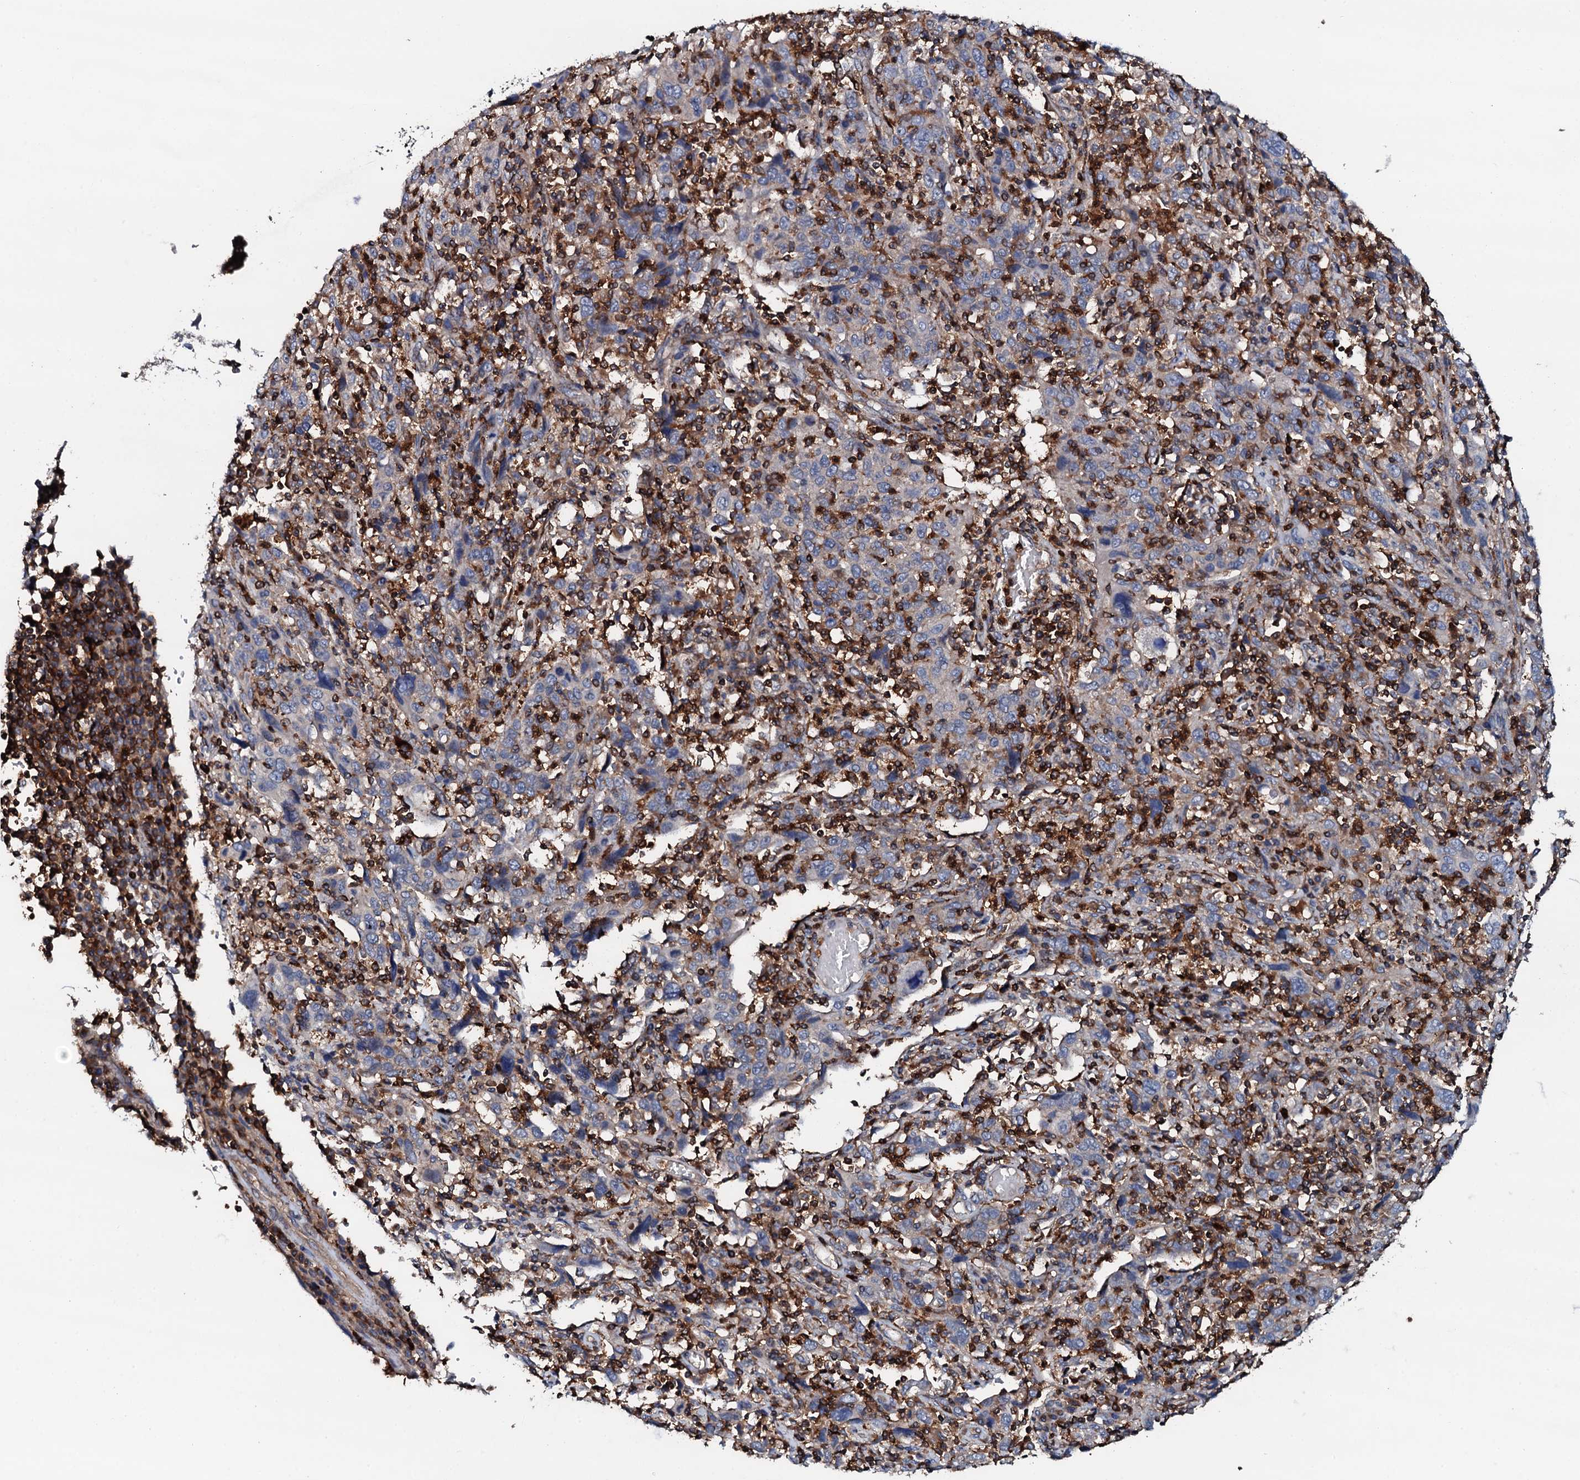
{"staining": {"intensity": "negative", "quantity": "none", "location": "none"}, "tissue": "cervical cancer", "cell_type": "Tumor cells", "image_type": "cancer", "snomed": [{"axis": "morphology", "description": "Squamous cell carcinoma, NOS"}, {"axis": "topography", "description": "Cervix"}], "caption": "An image of human cervical squamous cell carcinoma is negative for staining in tumor cells.", "gene": "GRK2", "patient": {"sex": "female", "age": 46}}